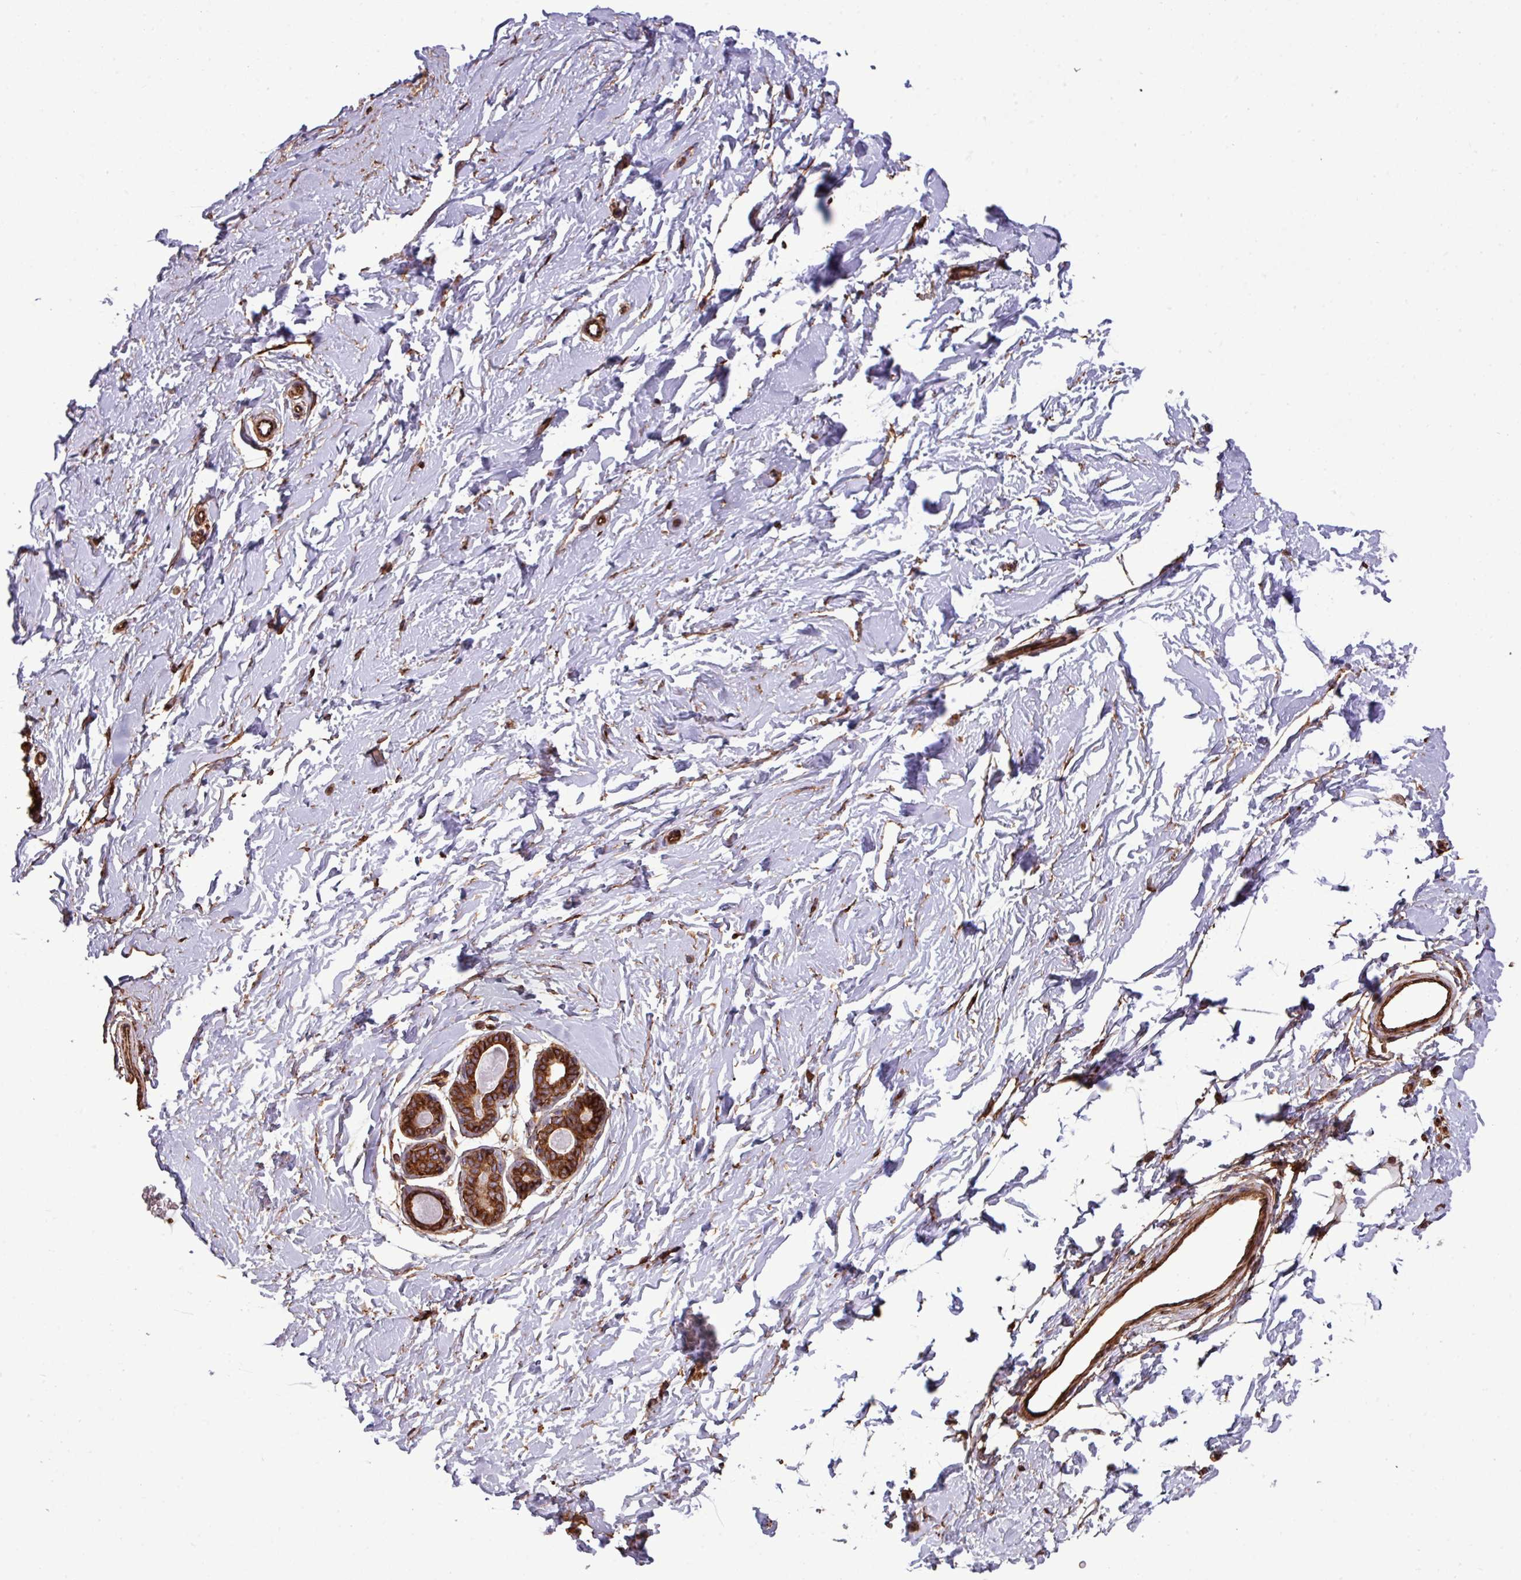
{"staining": {"intensity": "strong", "quantity": "25%-75%", "location": "cytoplasmic/membranous"}, "tissue": "breast", "cell_type": "Adipocytes", "image_type": "normal", "snomed": [{"axis": "morphology", "description": "Normal tissue, NOS"}, {"axis": "topography", "description": "Breast"}], "caption": "High-magnification brightfield microscopy of normal breast stained with DAB (3,3'-diaminobenzidine) (brown) and counterstained with hematoxylin (blue). adipocytes exhibit strong cytoplasmic/membranous staining is identified in about25%-75% of cells.", "gene": "ZNF300", "patient": {"sex": "female", "age": 23}}